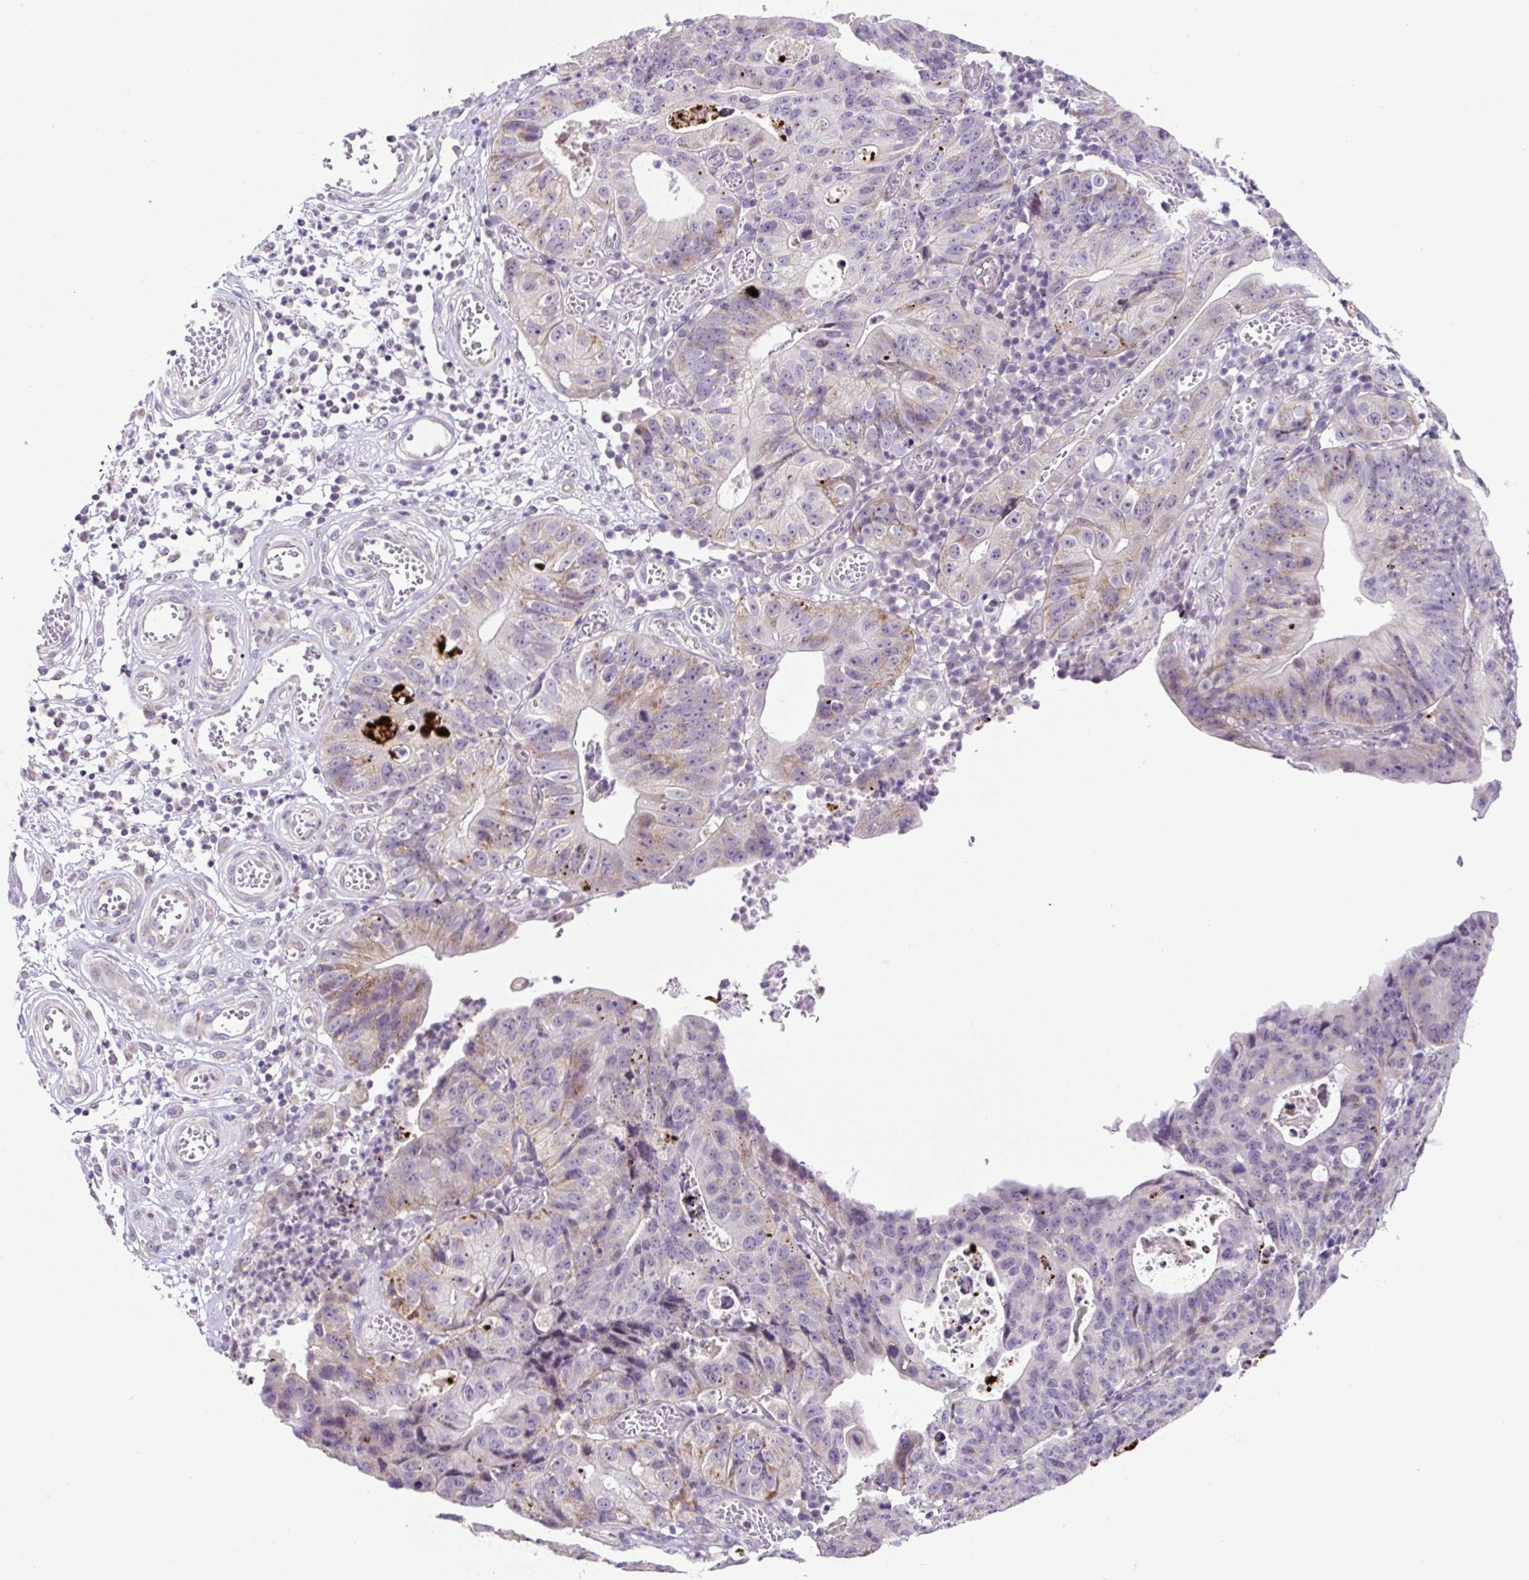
{"staining": {"intensity": "weak", "quantity": "25%-75%", "location": "cytoplasmic/membranous"}, "tissue": "stomach cancer", "cell_type": "Tumor cells", "image_type": "cancer", "snomed": [{"axis": "morphology", "description": "Adenocarcinoma, NOS"}, {"axis": "topography", "description": "Stomach"}], "caption": "This is a micrograph of immunohistochemistry staining of stomach cancer (adenocarcinoma), which shows weak staining in the cytoplasmic/membranous of tumor cells.", "gene": "OGDHL", "patient": {"sex": "male", "age": 59}}